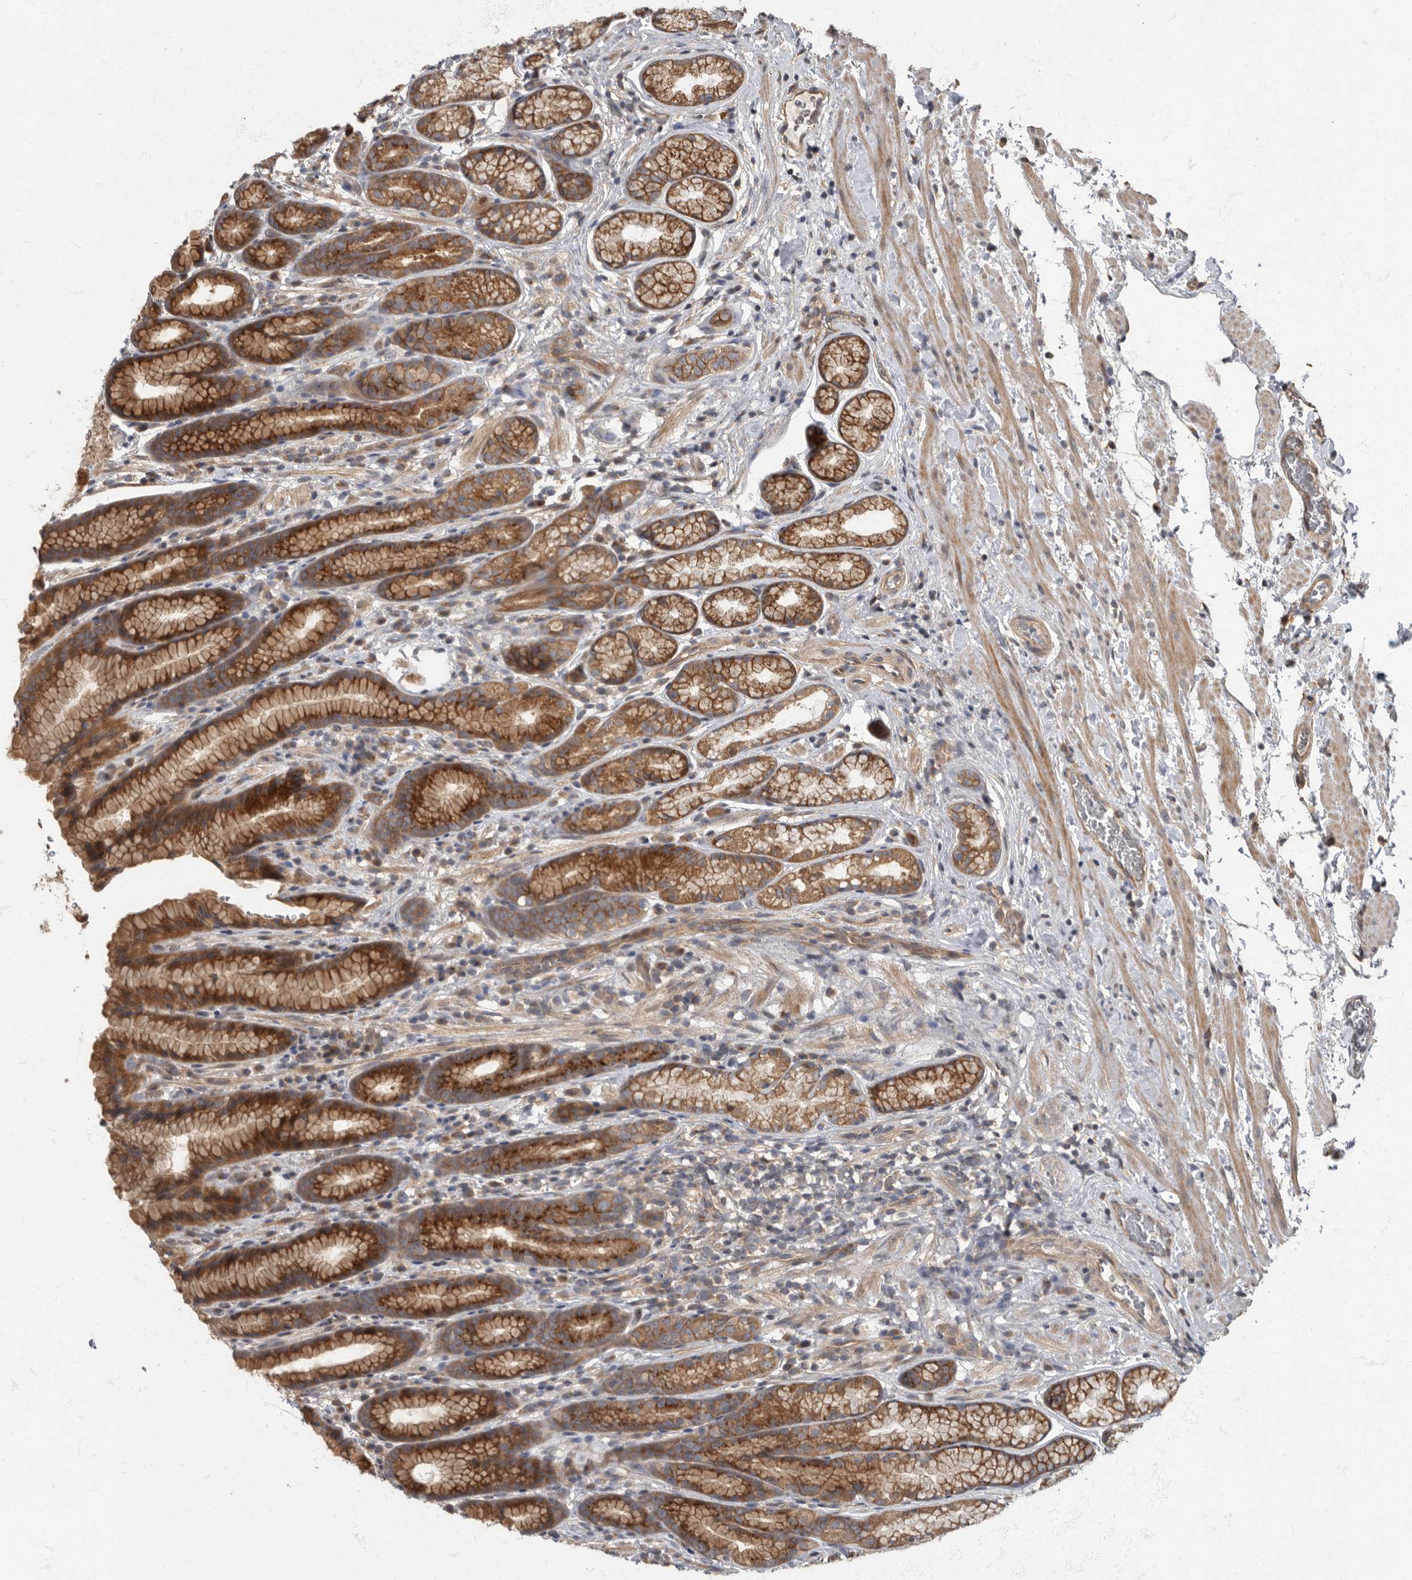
{"staining": {"intensity": "strong", "quantity": ">75%", "location": "cytoplasmic/membranous"}, "tissue": "stomach", "cell_type": "Glandular cells", "image_type": "normal", "snomed": [{"axis": "morphology", "description": "Normal tissue, NOS"}, {"axis": "topography", "description": "Stomach"}], "caption": "This histopathology image shows immunohistochemistry (IHC) staining of unremarkable human stomach, with high strong cytoplasmic/membranous positivity in approximately >75% of glandular cells.", "gene": "IQCK", "patient": {"sex": "male", "age": 42}}